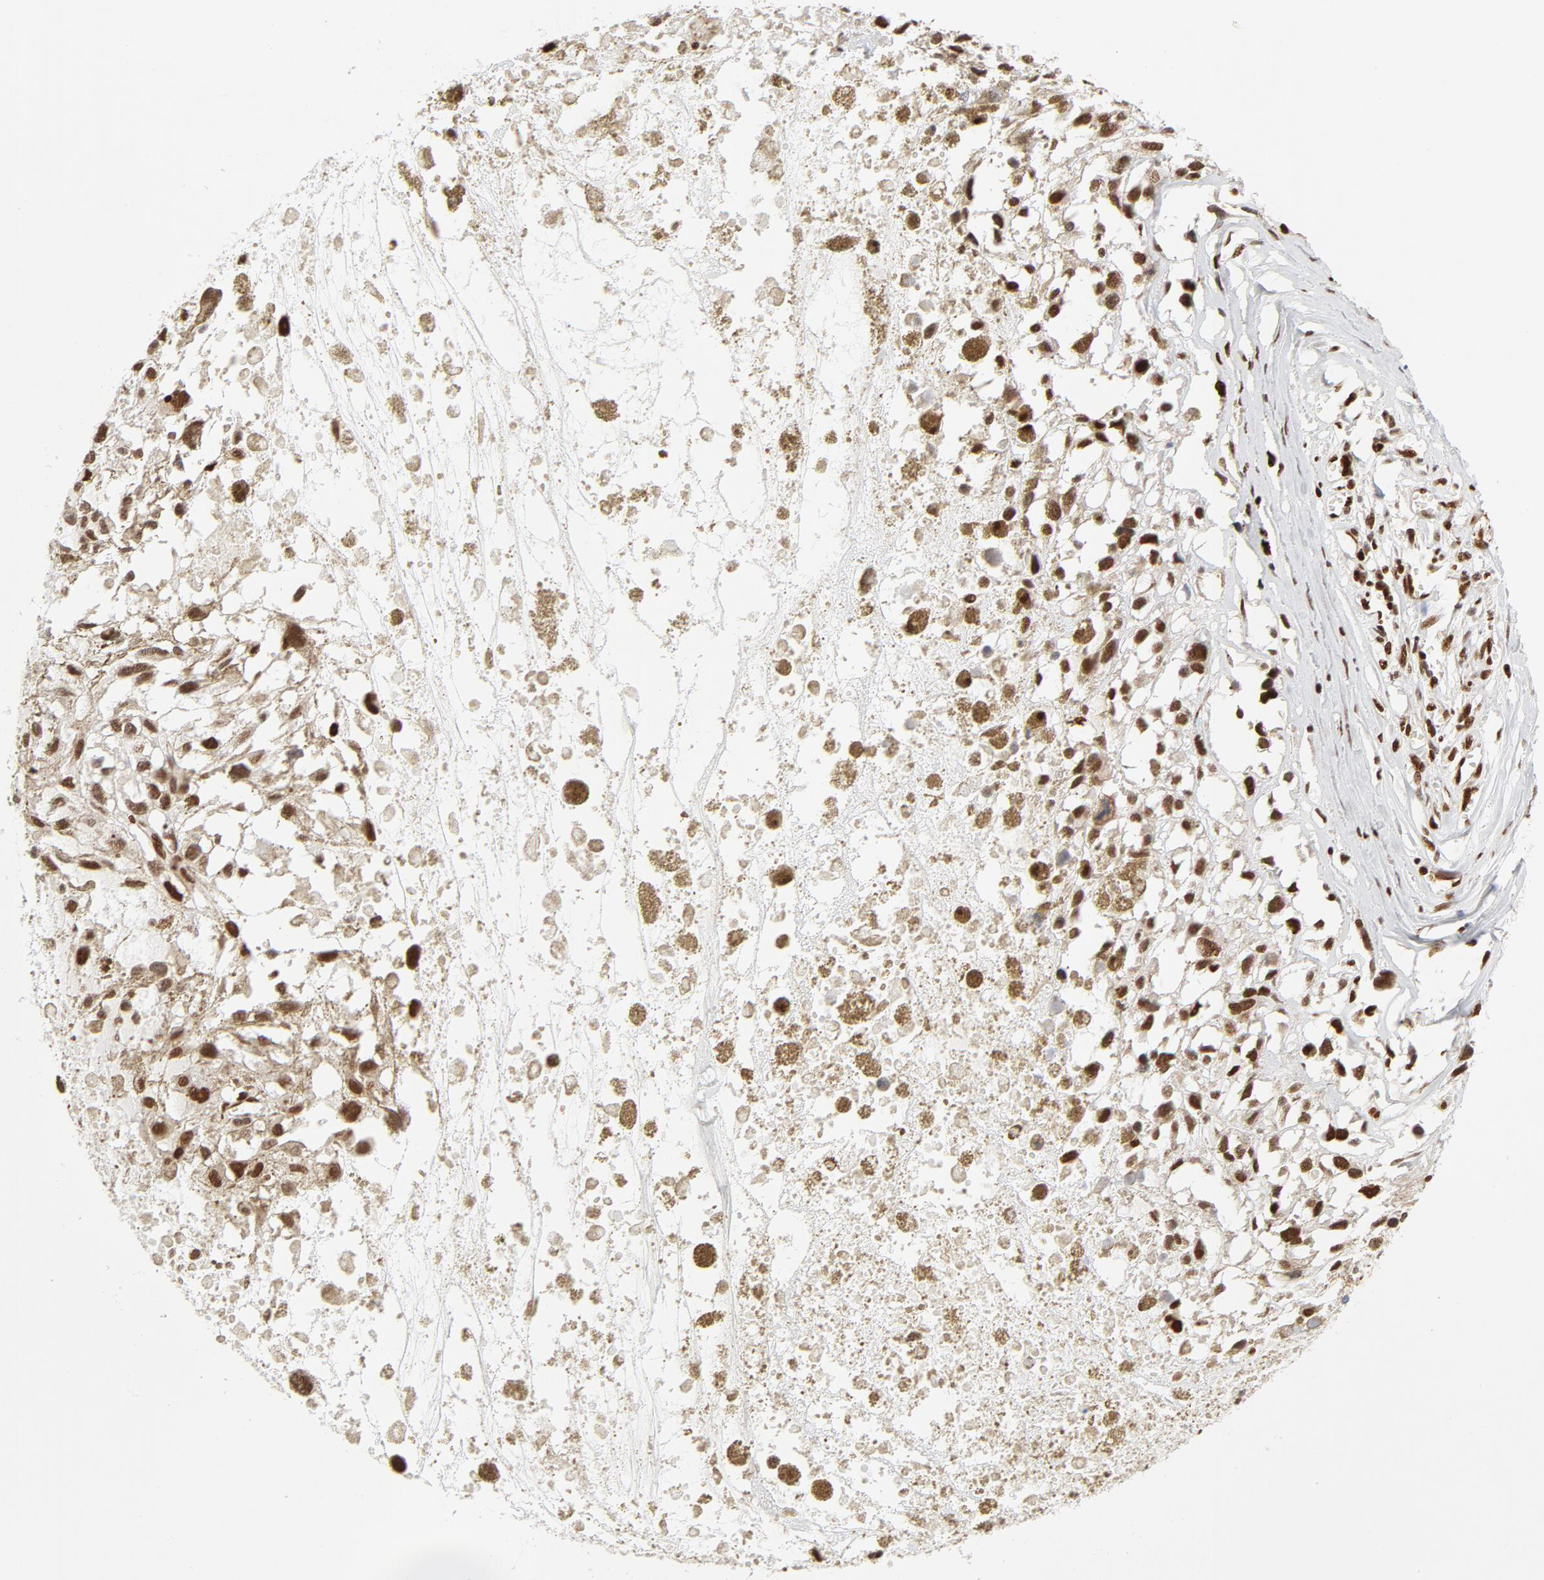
{"staining": {"intensity": "moderate", "quantity": ">75%", "location": "nuclear"}, "tissue": "melanoma", "cell_type": "Tumor cells", "image_type": "cancer", "snomed": [{"axis": "morphology", "description": "Malignant melanoma, Metastatic site"}, {"axis": "topography", "description": "Lymph node"}], "caption": "Immunohistochemistry of human melanoma reveals medium levels of moderate nuclear expression in about >75% of tumor cells.", "gene": "MEF2A", "patient": {"sex": "male", "age": 59}}